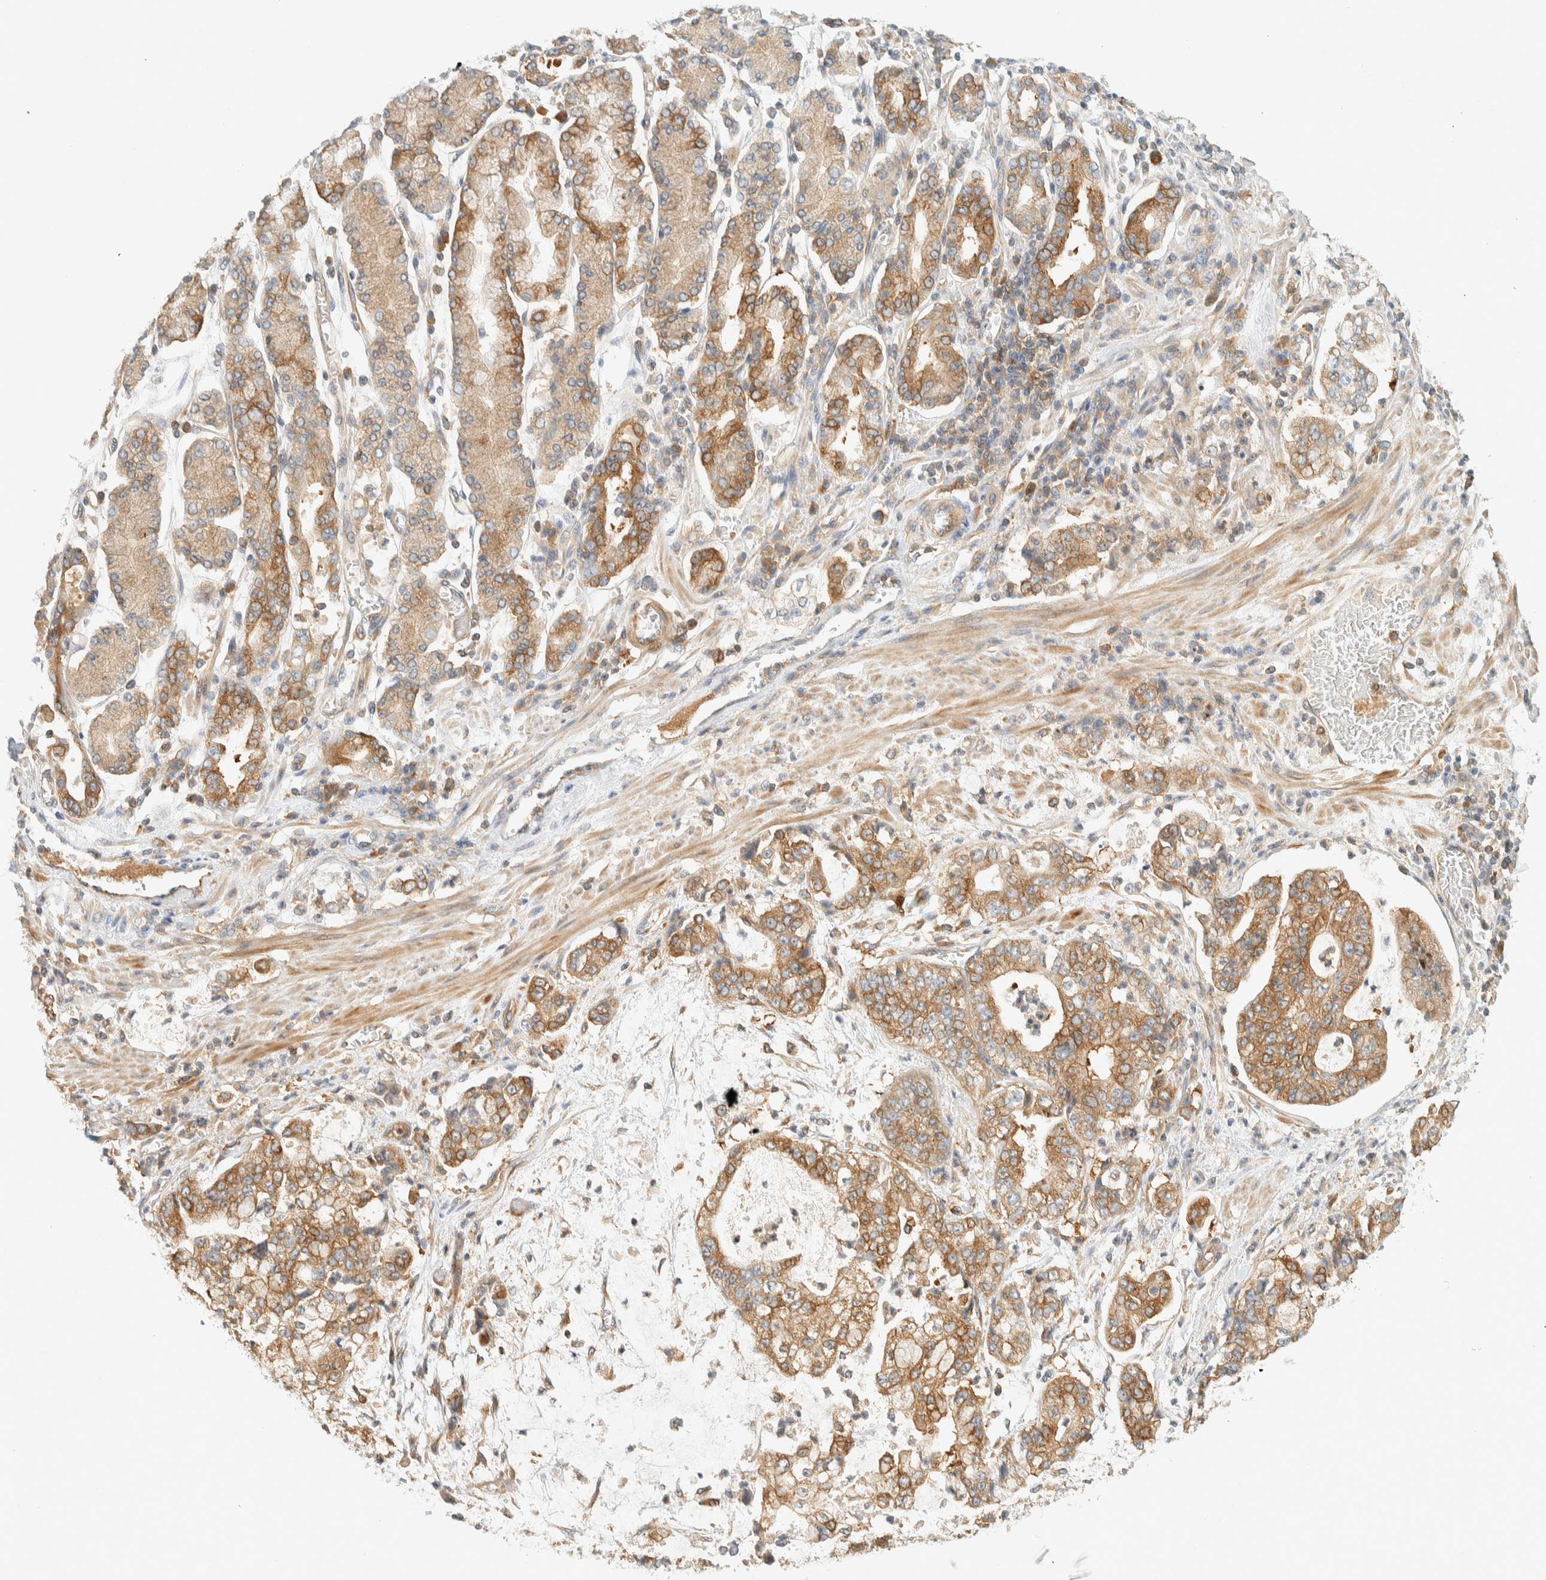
{"staining": {"intensity": "moderate", "quantity": "25%-75%", "location": "cytoplasmic/membranous"}, "tissue": "stomach cancer", "cell_type": "Tumor cells", "image_type": "cancer", "snomed": [{"axis": "morphology", "description": "Adenocarcinoma, NOS"}, {"axis": "topography", "description": "Stomach"}], "caption": "Immunohistochemistry of human stomach cancer (adenocarcinoma) reveals medium levels of moderate cytoplasmic/membranous expression in approximately 25%-75% of tumor cells. (IHC, brightfield microscopy, high magnification).", "gene": "ARFGEF1", "patient": {"sex": "male", "age": 76}}